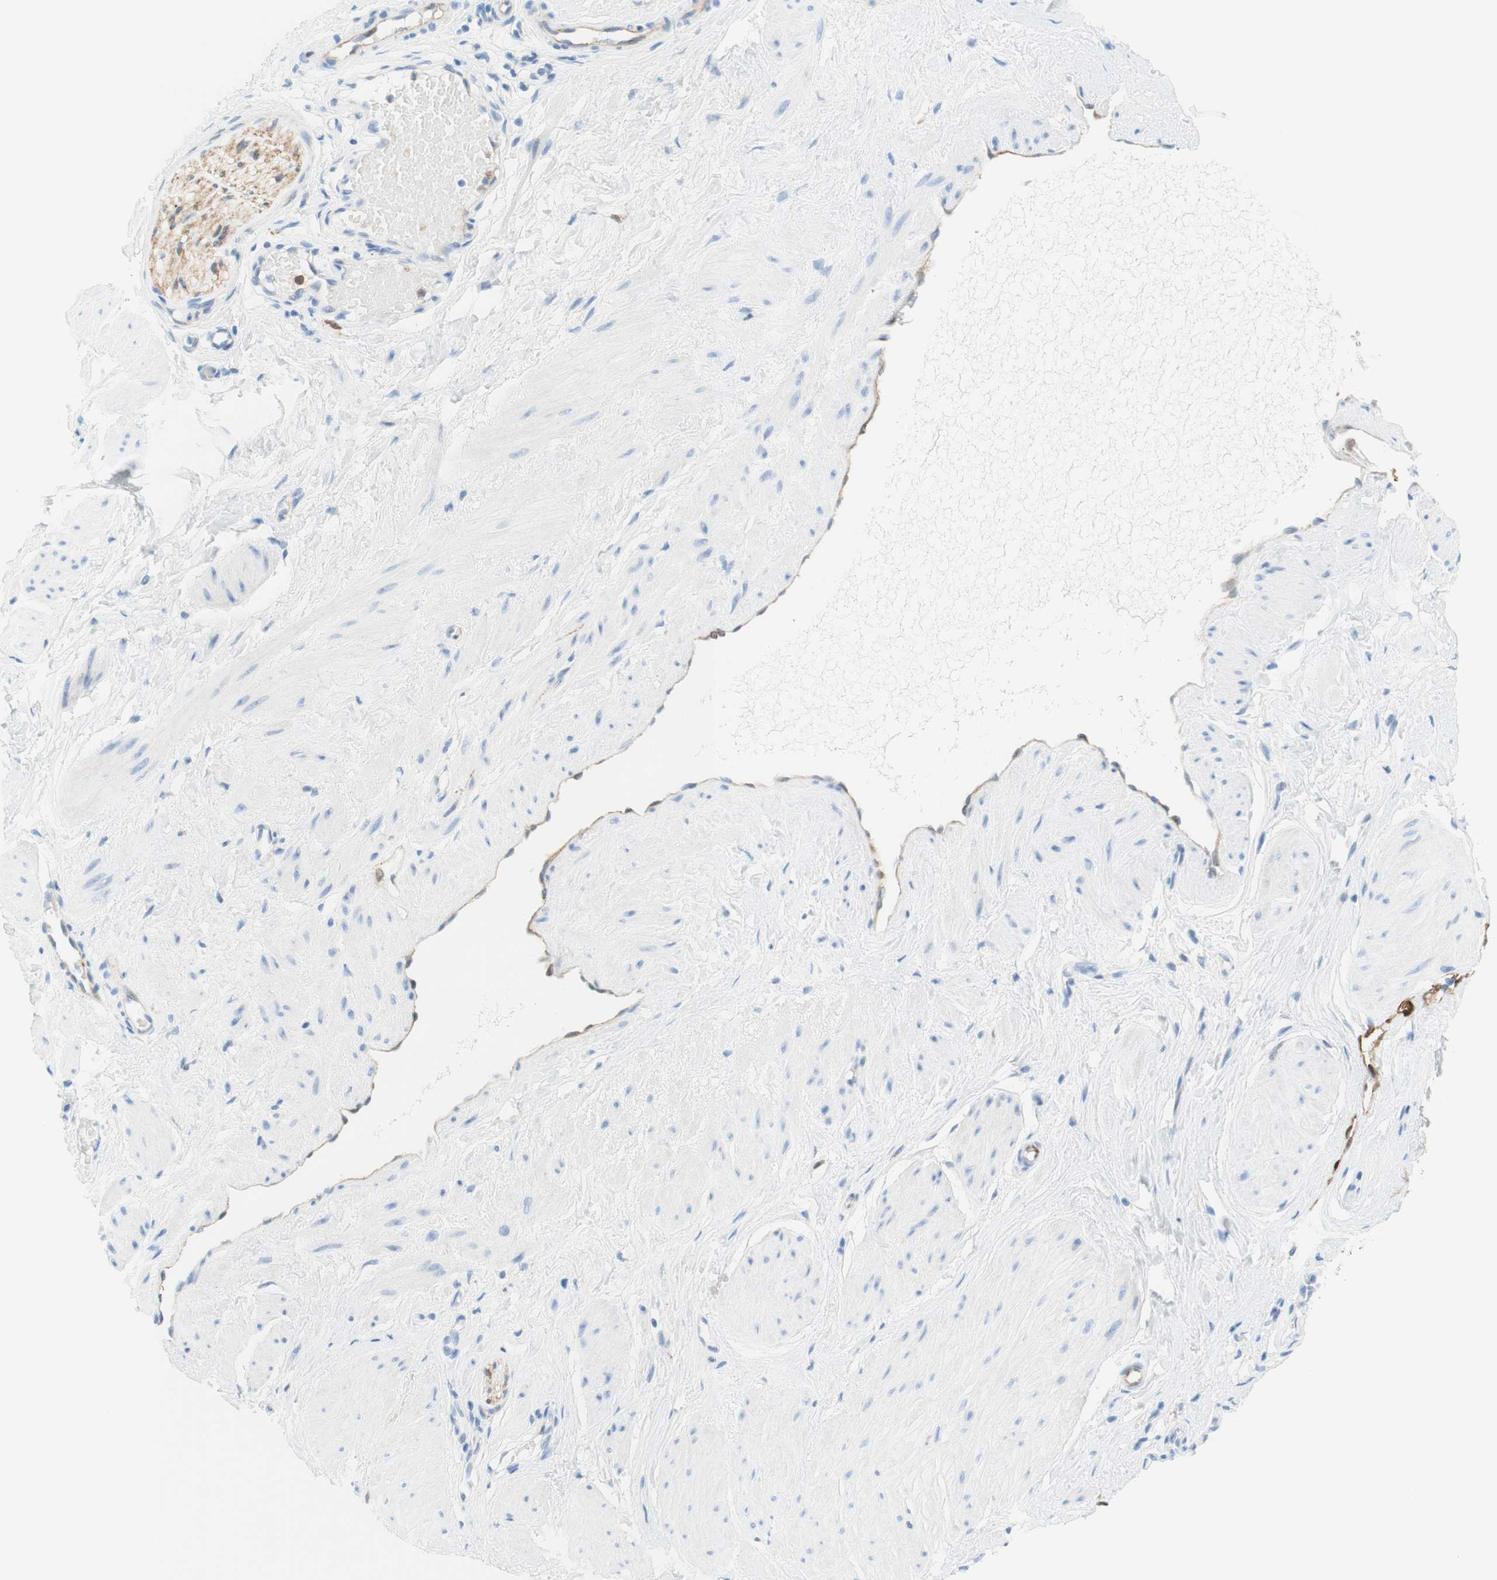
{"staining": {"intensity": "negative", "quantity": "none", "location": "none"}, "tissue": "adipose tissue", "cell_type": "Adipocytes", "image_type": "normal", "snomed": [{"axis": "morphology", "description": "Normal tissue, NOS"}, {"axis": "topography", "description": "Soft tissue"}, {"axis": "topography", "description": "Vascular tissue"}], "caption": "The histopathology image displays no significant positivity in adipocytes of adipose tissue.", "gene": "STMN1", "patient": {"sex": "female", "age": 35}}